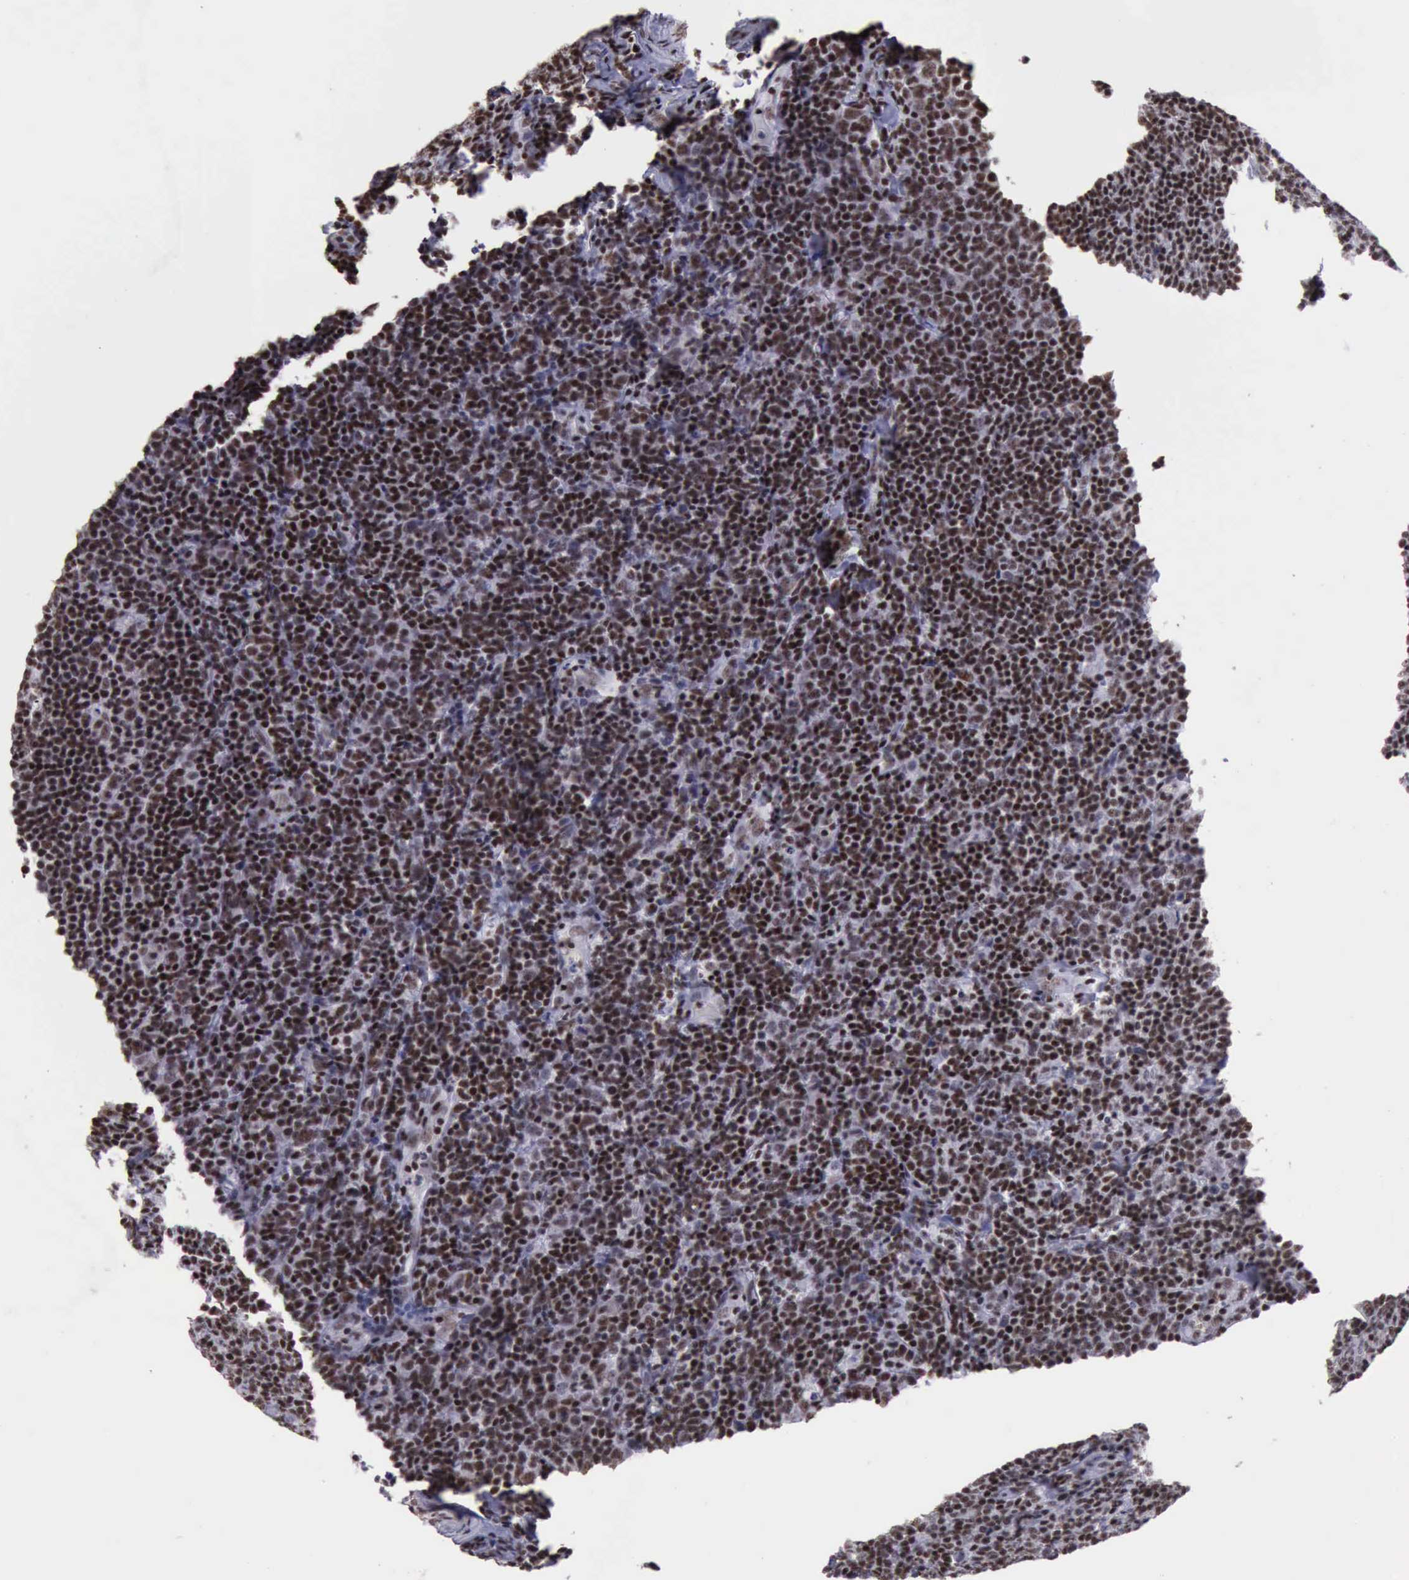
{"staining": {"intensity": "strong", "quantity": ">75%", "location": "nuclear"}, "tissue": "lymphoma", "cell_type": "Tumor cells", "image_type": "cancer", "snomed": [{"axis": "morphology", "description": "Malignant lymphoma, non-Hodgkin's type, Low grade"}, {"axis": "topography", "description": "Lymph node"}], "caption": "Low-grade malignant lymphoma, non-Hodgkin's type stained with DAB immunohistochemistry (IHC) reveals high levels of strong nuclear staining in approximately >75% of tumor cells. (DAB IHC, brown staining for protein, blue staining for nuclei).", "gene": "YY1", "patient": {"sex": "male", "age": 74}}